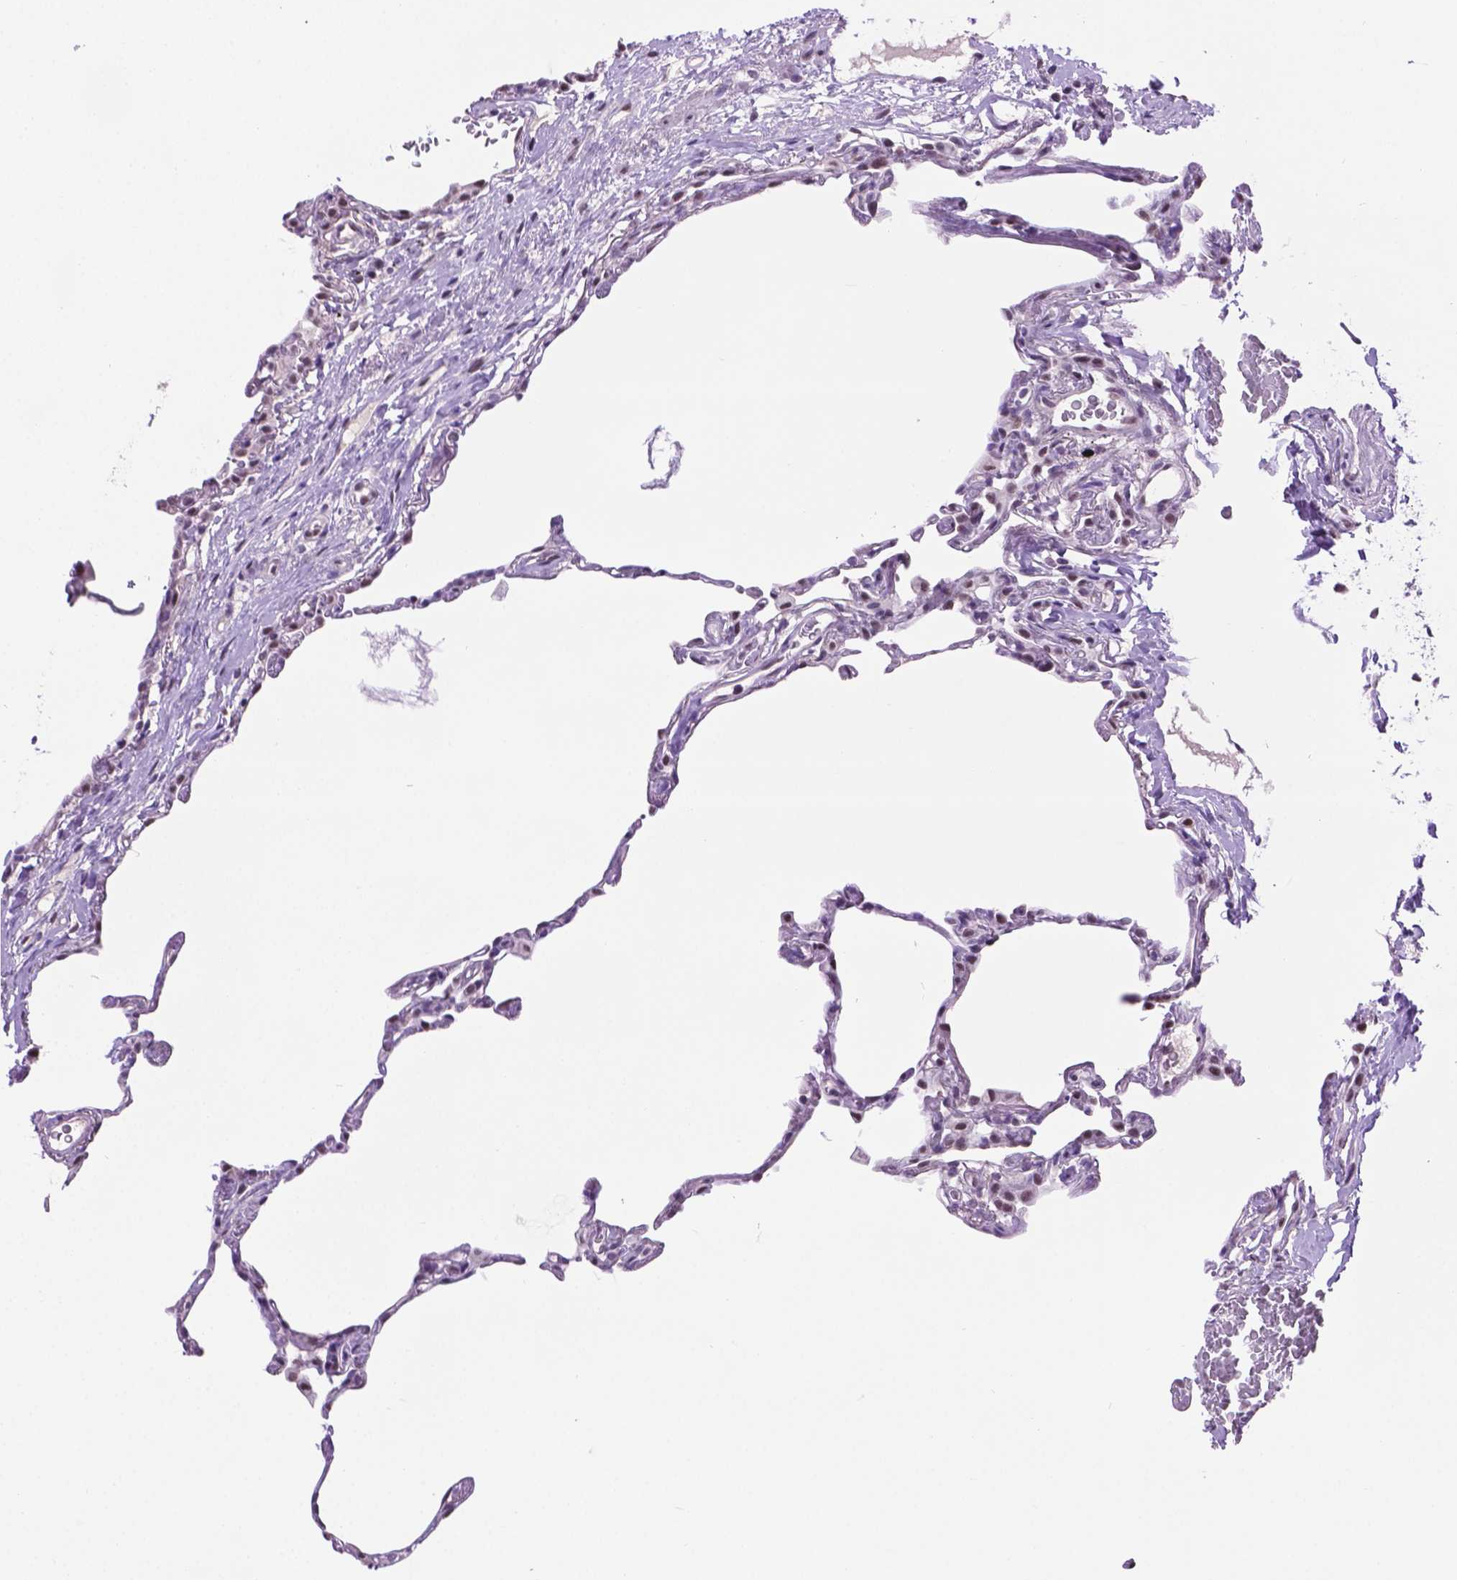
{"staining": {"intensity": "weak", "quantity": "<25%", "location": "nuclear"}, "tissue": "lung", "cell_type": "Alveolar cells", "image_type": "normal", "snomed": [{"axis": "morphology", "description": "Normal tissue, NOS"}, {"axis": "topography", "description": "Lung"}], "caption": "Immunohistochemistry micrograph of normal lung: human lung stained with DAB shows no significant protein staining in alveolar cells.", "gene": "ABI2", "patient": {"sex": "female", "age": 57}}